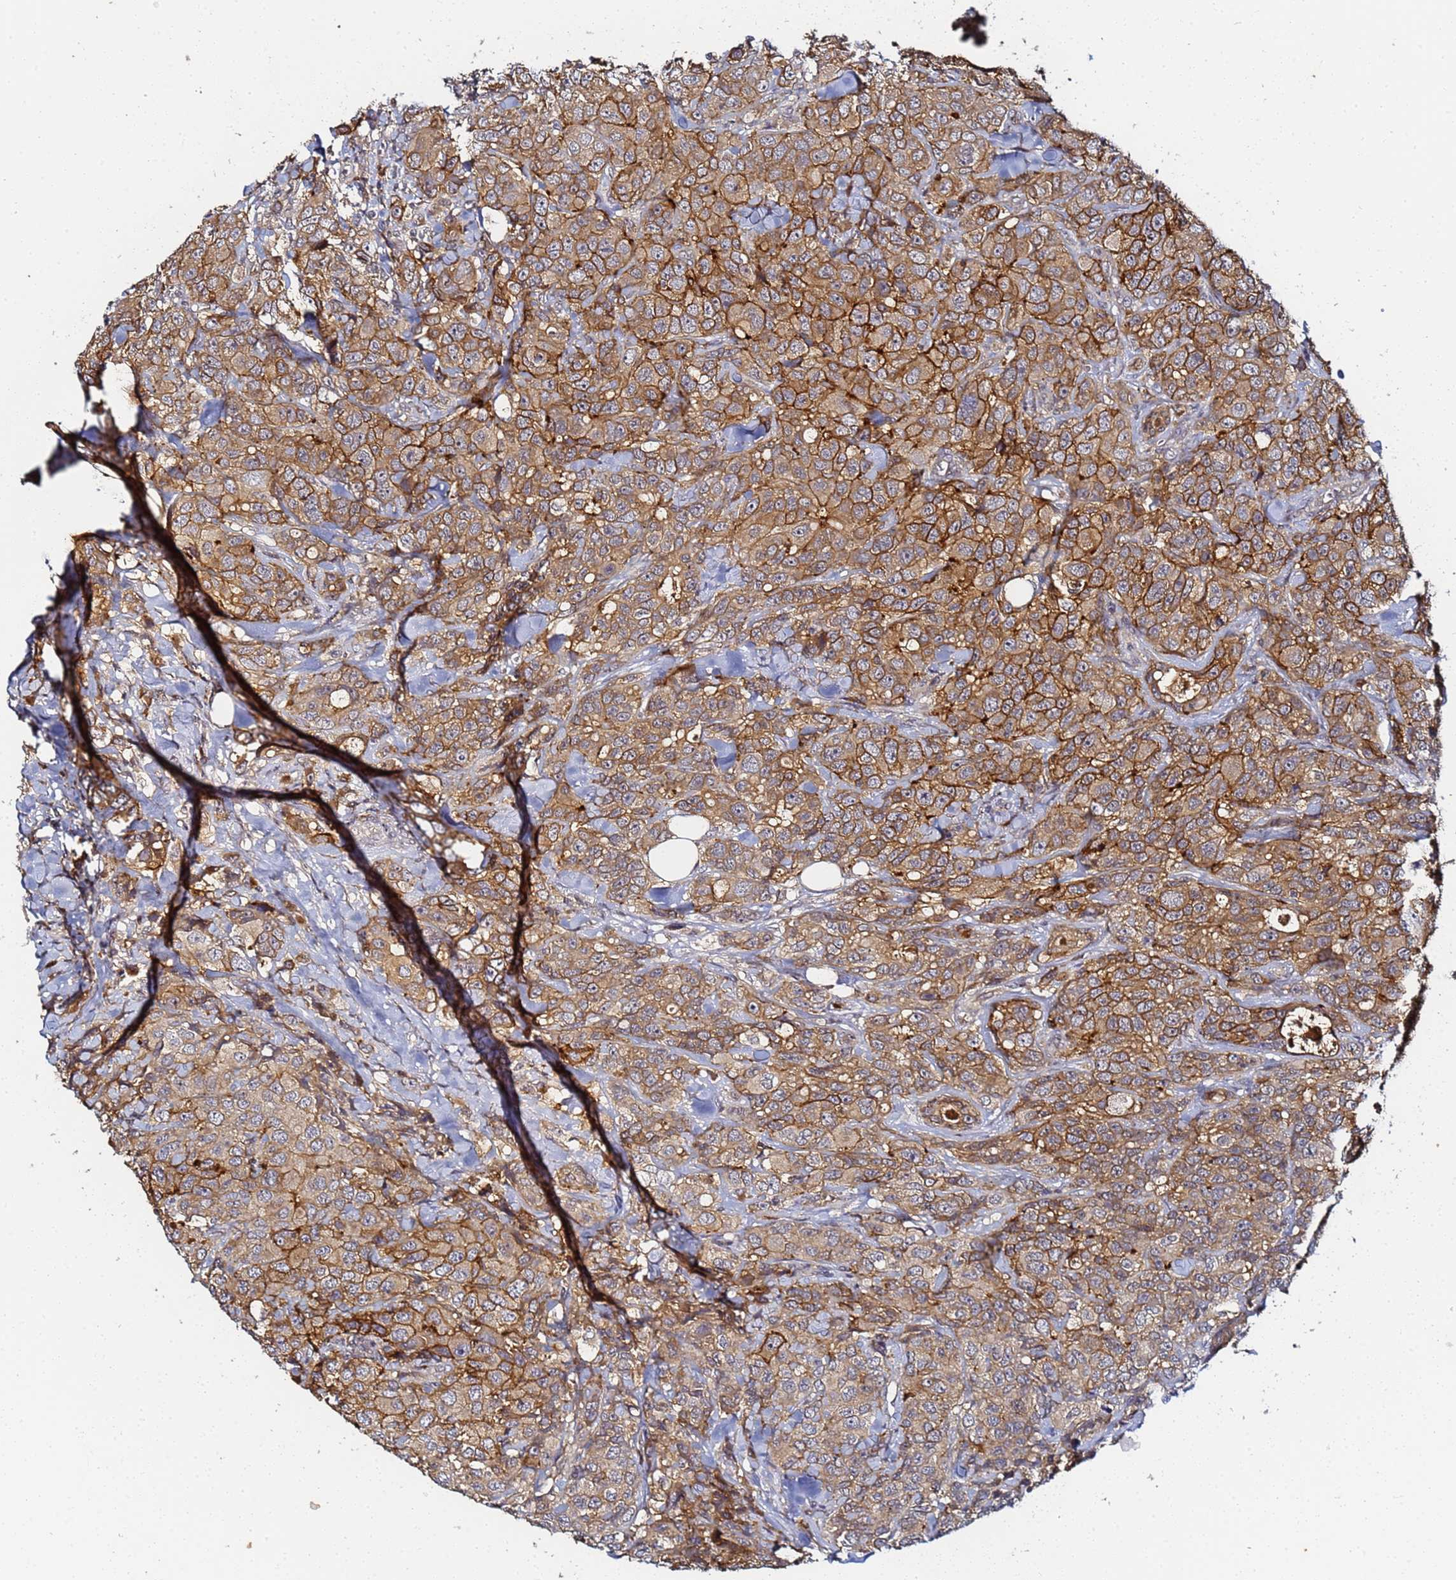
{"staining": {"intensity": "moderate", "quantity": ">75%", "location": "cytoplasmic/membranous"}, "tissue": "breast cancer", "cell_type": "Tumor cells", "image_type": "cancer", "snomed": [{"axis": "morphology", "description": "Duct carcinoma"}, {"axis": "topography", "description": "Breast"}], "caption": "Protein staining of infiltrating ductal carcinoma (breast) tissue demonstrates moderate cytoplasmic/membranous positivity in about >75% of tumor cells.", "gene": "LRRC69", "patient": {"sex": "female", "age": 43}}